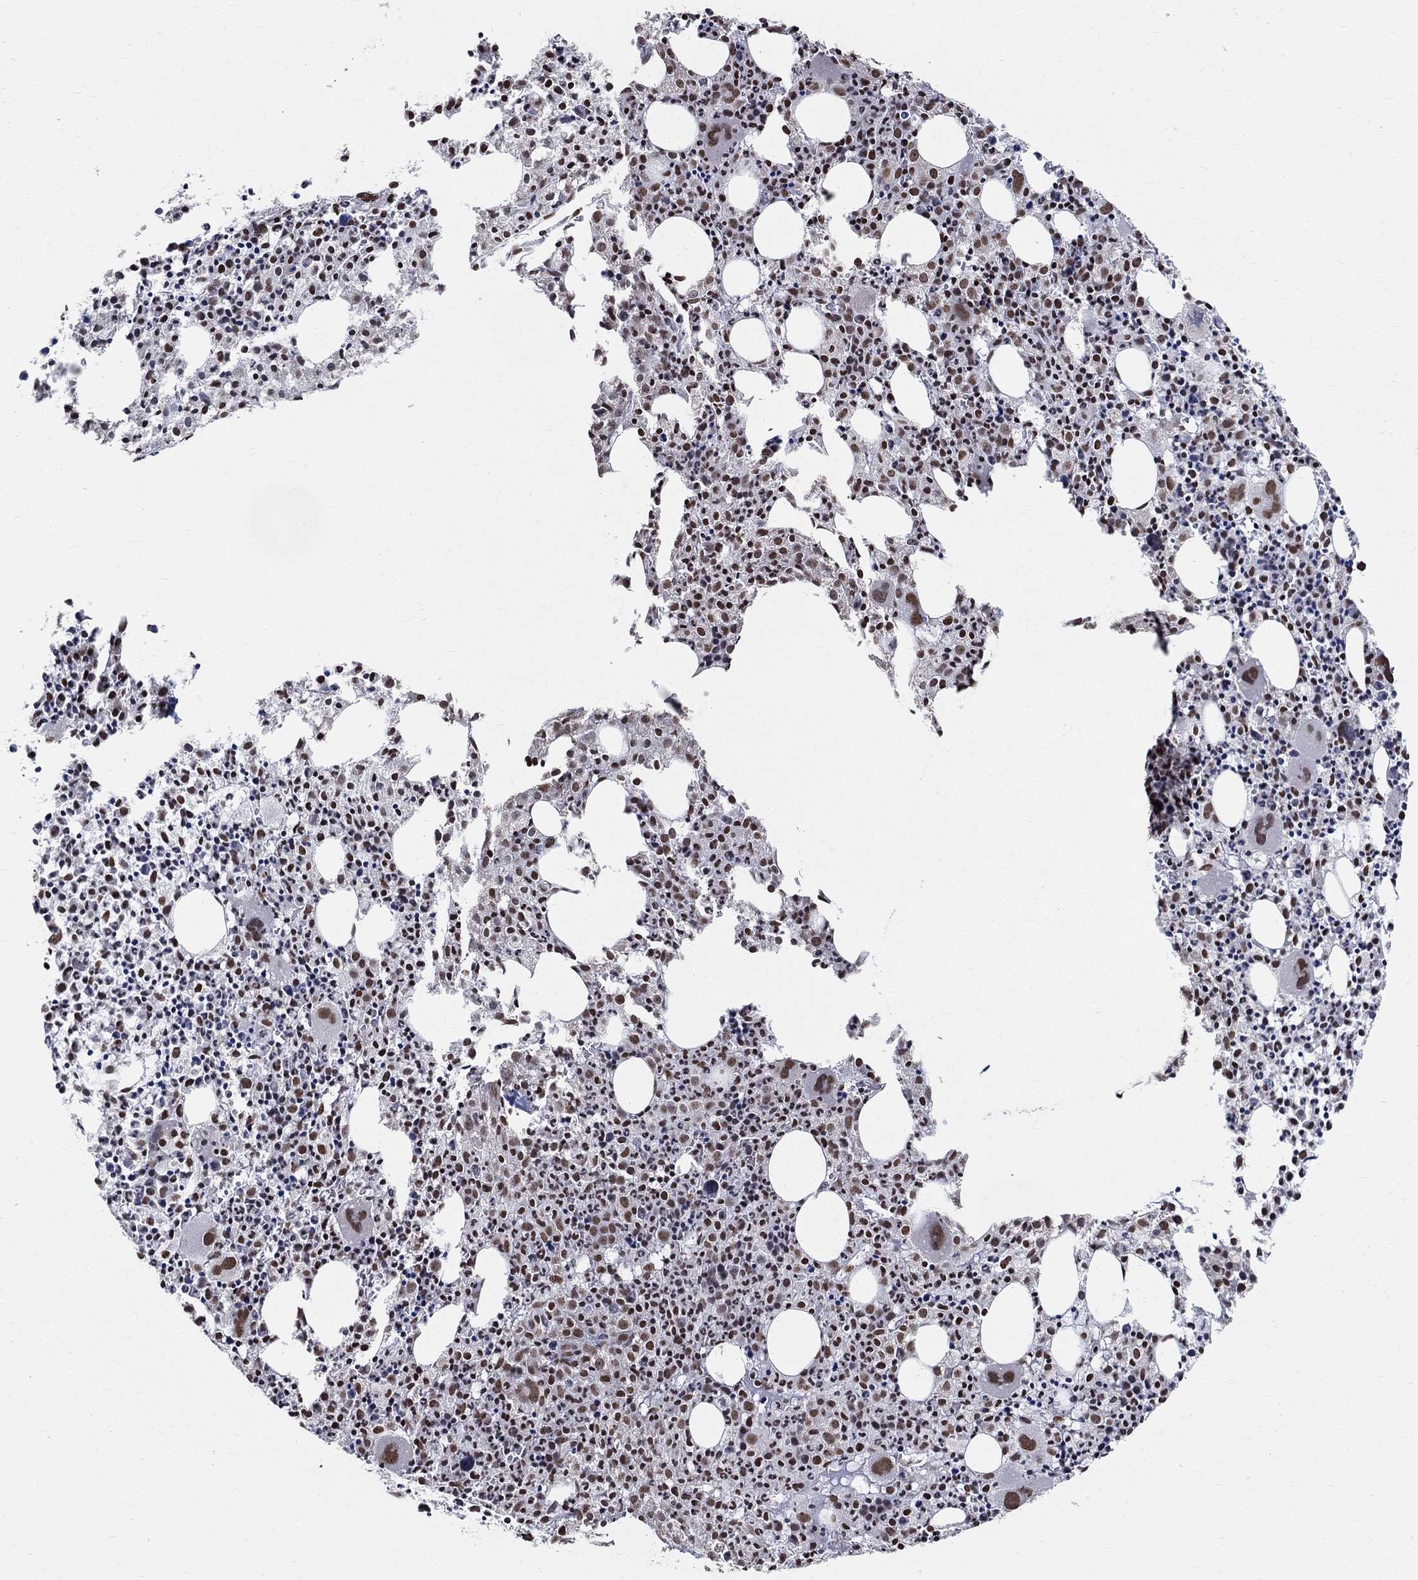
{"staining": {"intensity": "moderate", "quantity": "25%-75%", "location": "nuclear"}, "tissue": "bone marrow", "cell_type": "Hematopoietic cells", "image_type": "normal", "snomed": [{"axis": "morphology", "description": "Normal tissue, NOS"}, {"axis": "morphology", "description": "Inflammation, NOS"}, {"axis": "topography", "description": "Bone marrow"}], "caption": "This photomicrograph shows immunohistochemistry staining of benign bone marrow, with medium moderate nuclear expression in approximately 25%-75% of hematopoietic cells.", "gene": "FBXO16", "patient": {"sex": "male", "age": 3}}